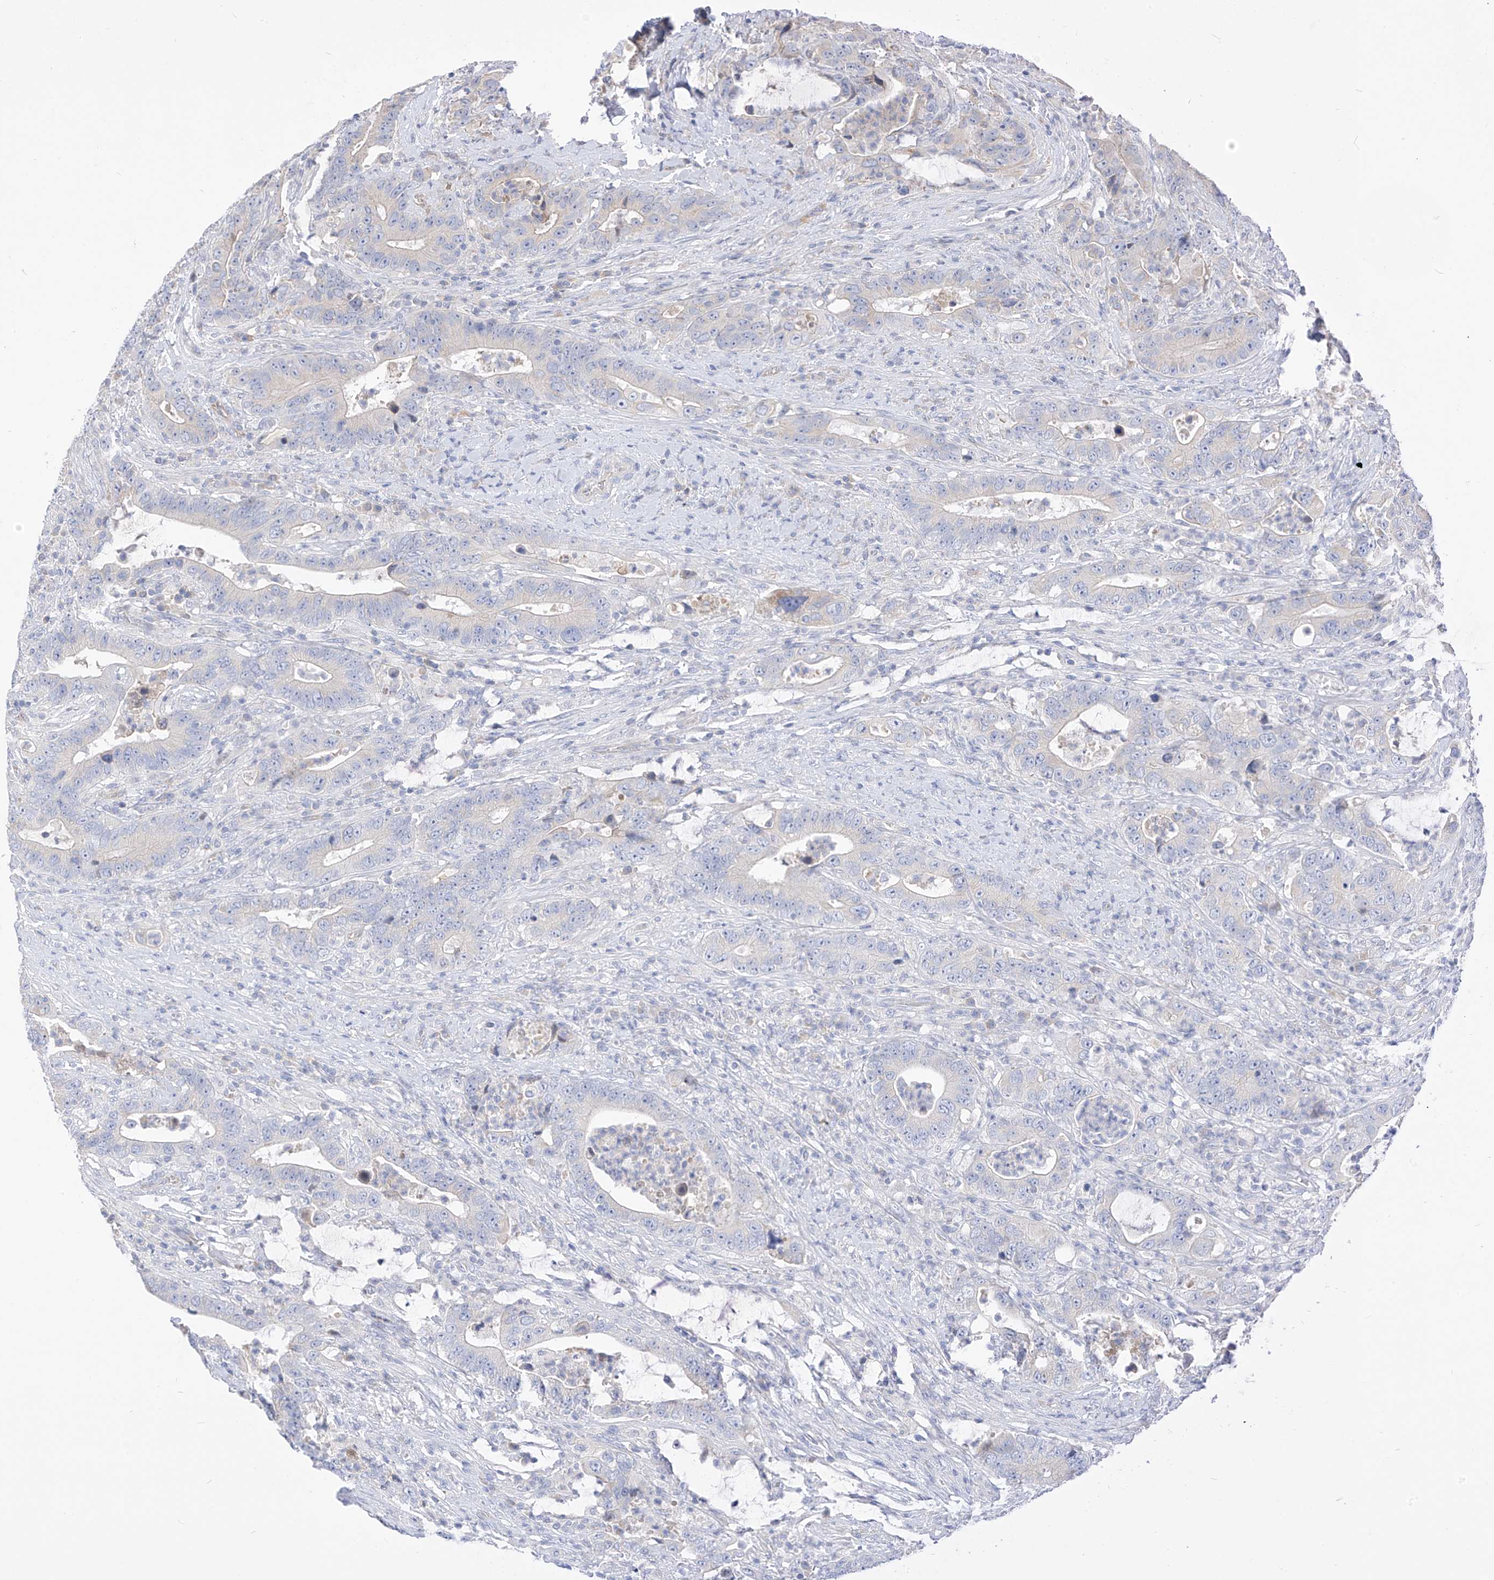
{"staining": {"intensity": "weak", "quantity": "<25%", "location": "cytoplasmic/membranous"}, "tissue": "colorectal cancer", "cell_type": "Tumor cells", "image_type": "cancer", "snomed": [{"axis": "morphology", "description": "Adenocarcinoma, NOS"}, {"axis": "topography", "description": "Colon"}], "caption": "Protein analysis of adenocarcinoma (colorectal) exhibits no significant staining in tumor cells. (Brightfield microscopy of DAB IHC at high magnification).", "gene": "RASA2", "patient": {"sex": "female", "age": 75}}